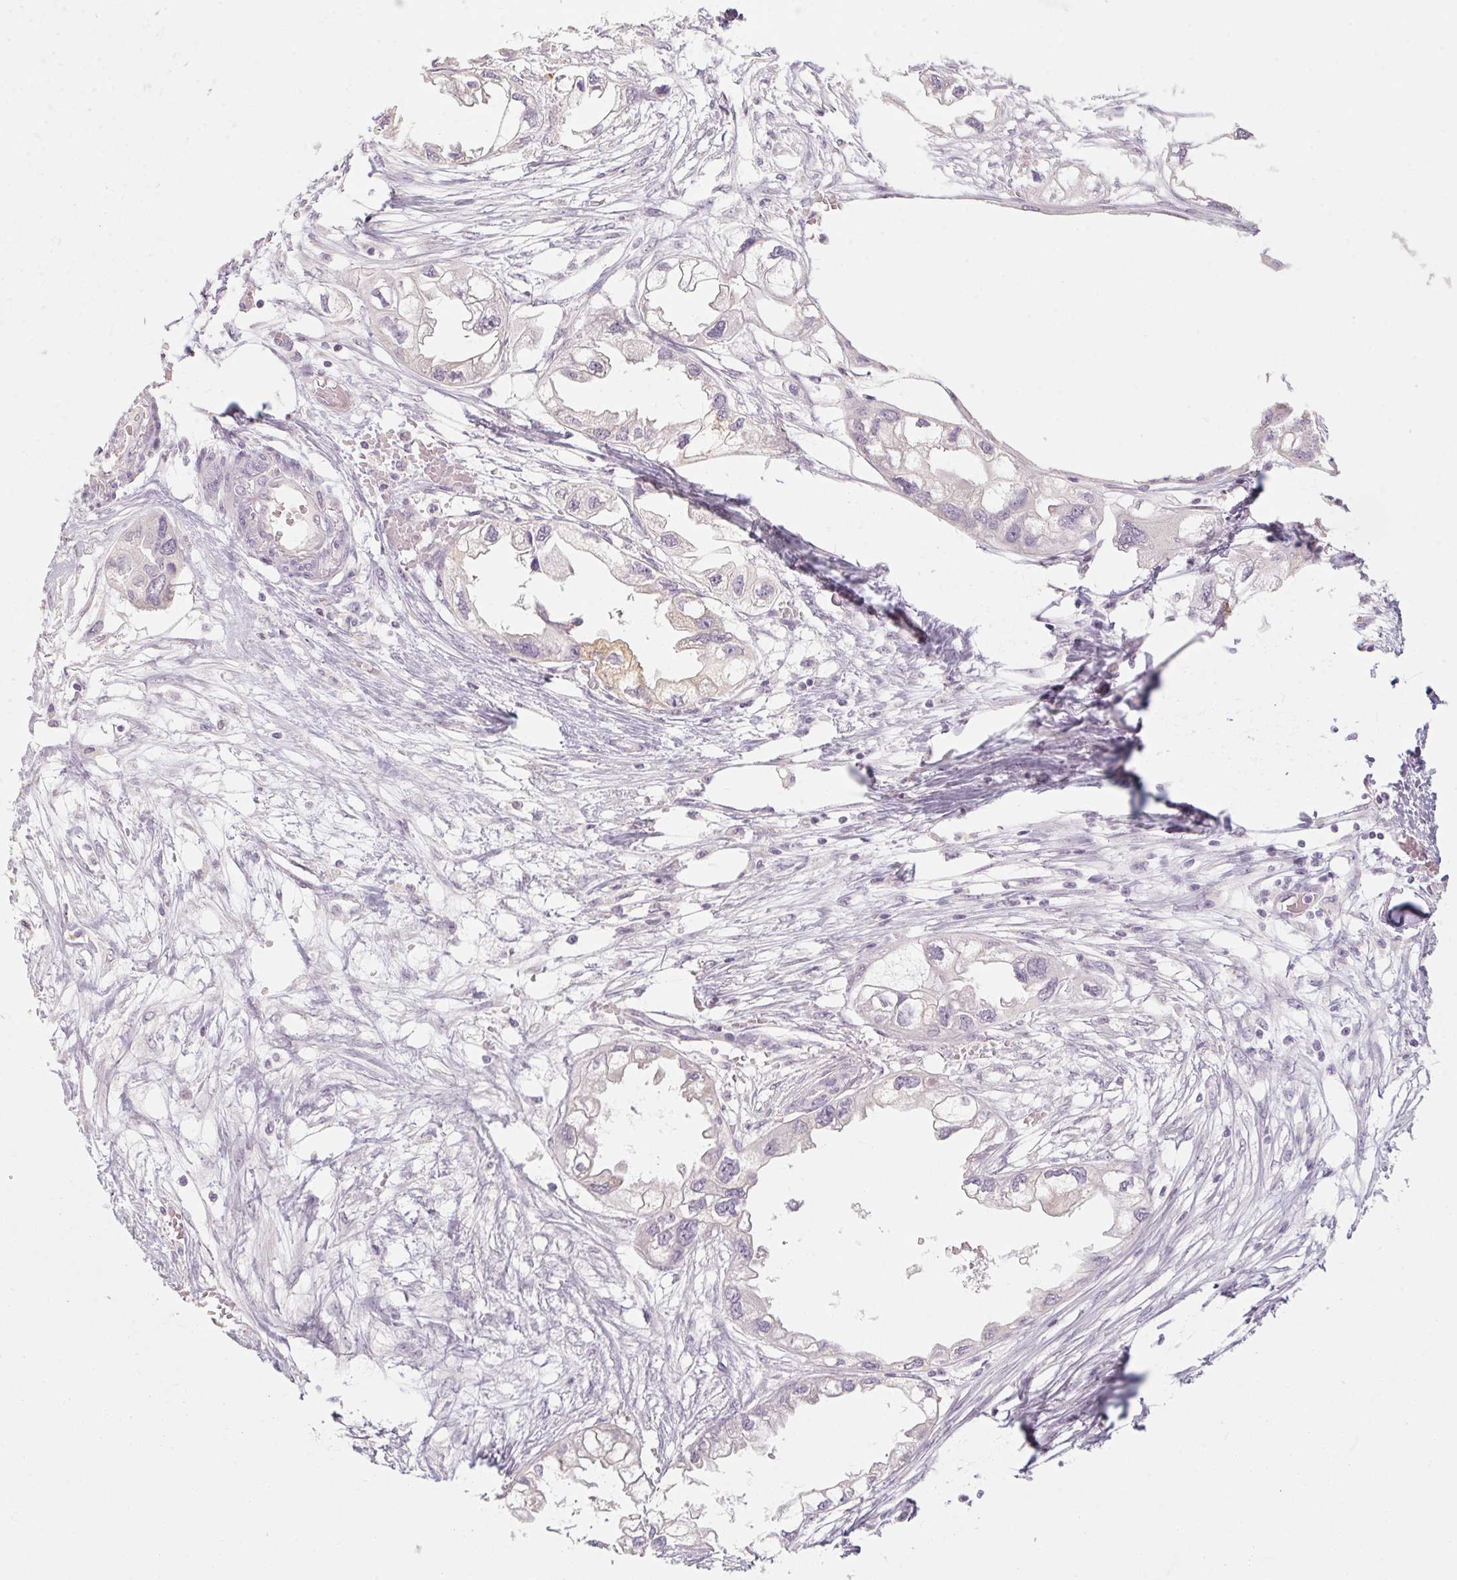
{"staining": {"intensity": "weak", "quantity": "<25%", "location": "cytoplasmic/membranous"}, "tissue": "endometrial cancer", "cell_type": "Tumor cells", "image_type": "cancer", "snomed": [{"axis": "morphology", "description": "Adenocarcinoma, NOS"}, {"axis": "morphology", "description": "Adenocarcinoma, metastatic, NOS"}, {"axis": "topography", "description": "Adipose tissue"}, {"axis": "topography", "description": "Endometrium"}], "caption": "Tumor cells show no significant protein staining in metastatic adenocarcinoma (endometrial).", "gene": "CAPZA3", "patient": {"sex": "female", "age": 67}}